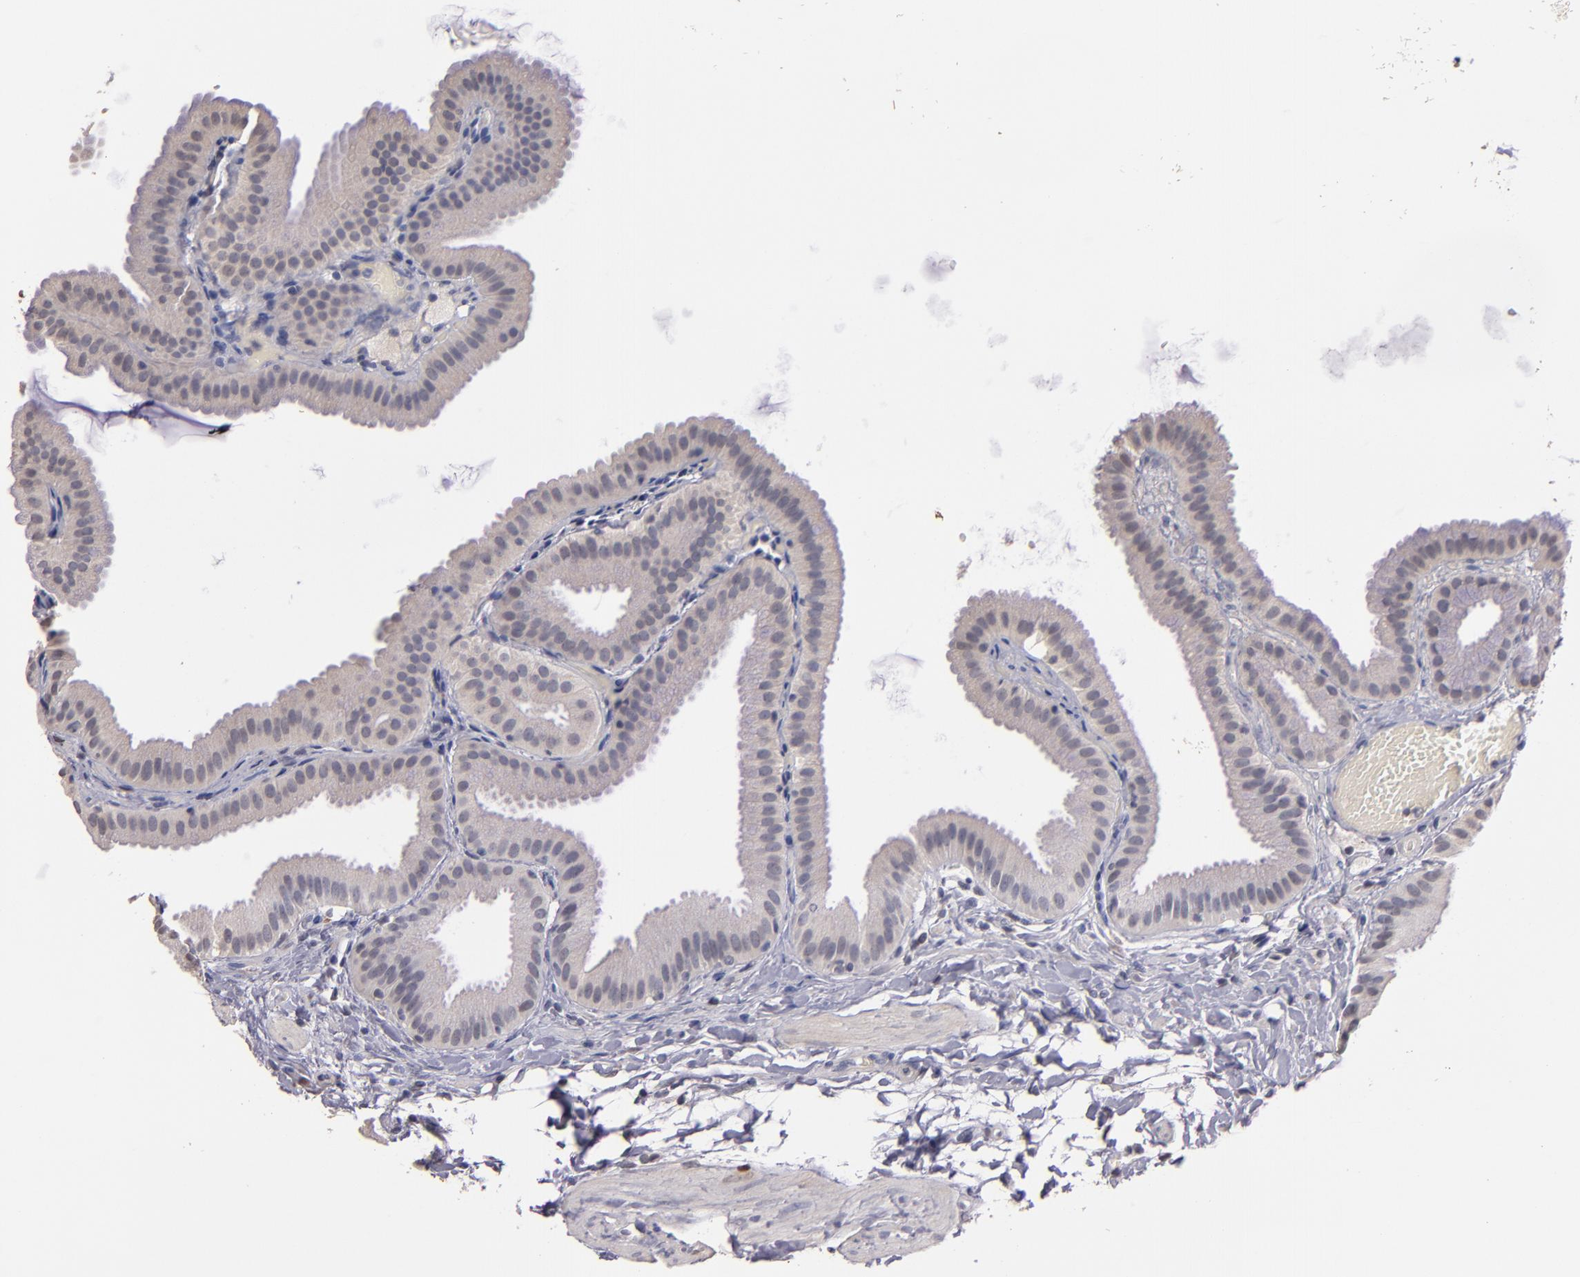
{"staining": {"intensity": "weak", "quantity": ">75%", "location": "cytoplasmic/membranous"}, "tissue": "gallbladder", "cell_type": "Glandular cells", "image_type": "normal", "snomed": [{"axis": "morphology", "description": "Normal tissue, NOS"}, {"axis": "topography", "description": "Gallbladder"}], "caption": "Immunohistochemistry (IHC) histopathology image of unremarkable gallbladder: gallbladder stained using IHC reveals low levels of weak protein expression localized specifically in the cytoplasmic/membranous of glandular cells, appearing as a cytoplasmic/membranous brown color.", "gene": "S100A1", "patient": {"sex": "female", "age": 63}}